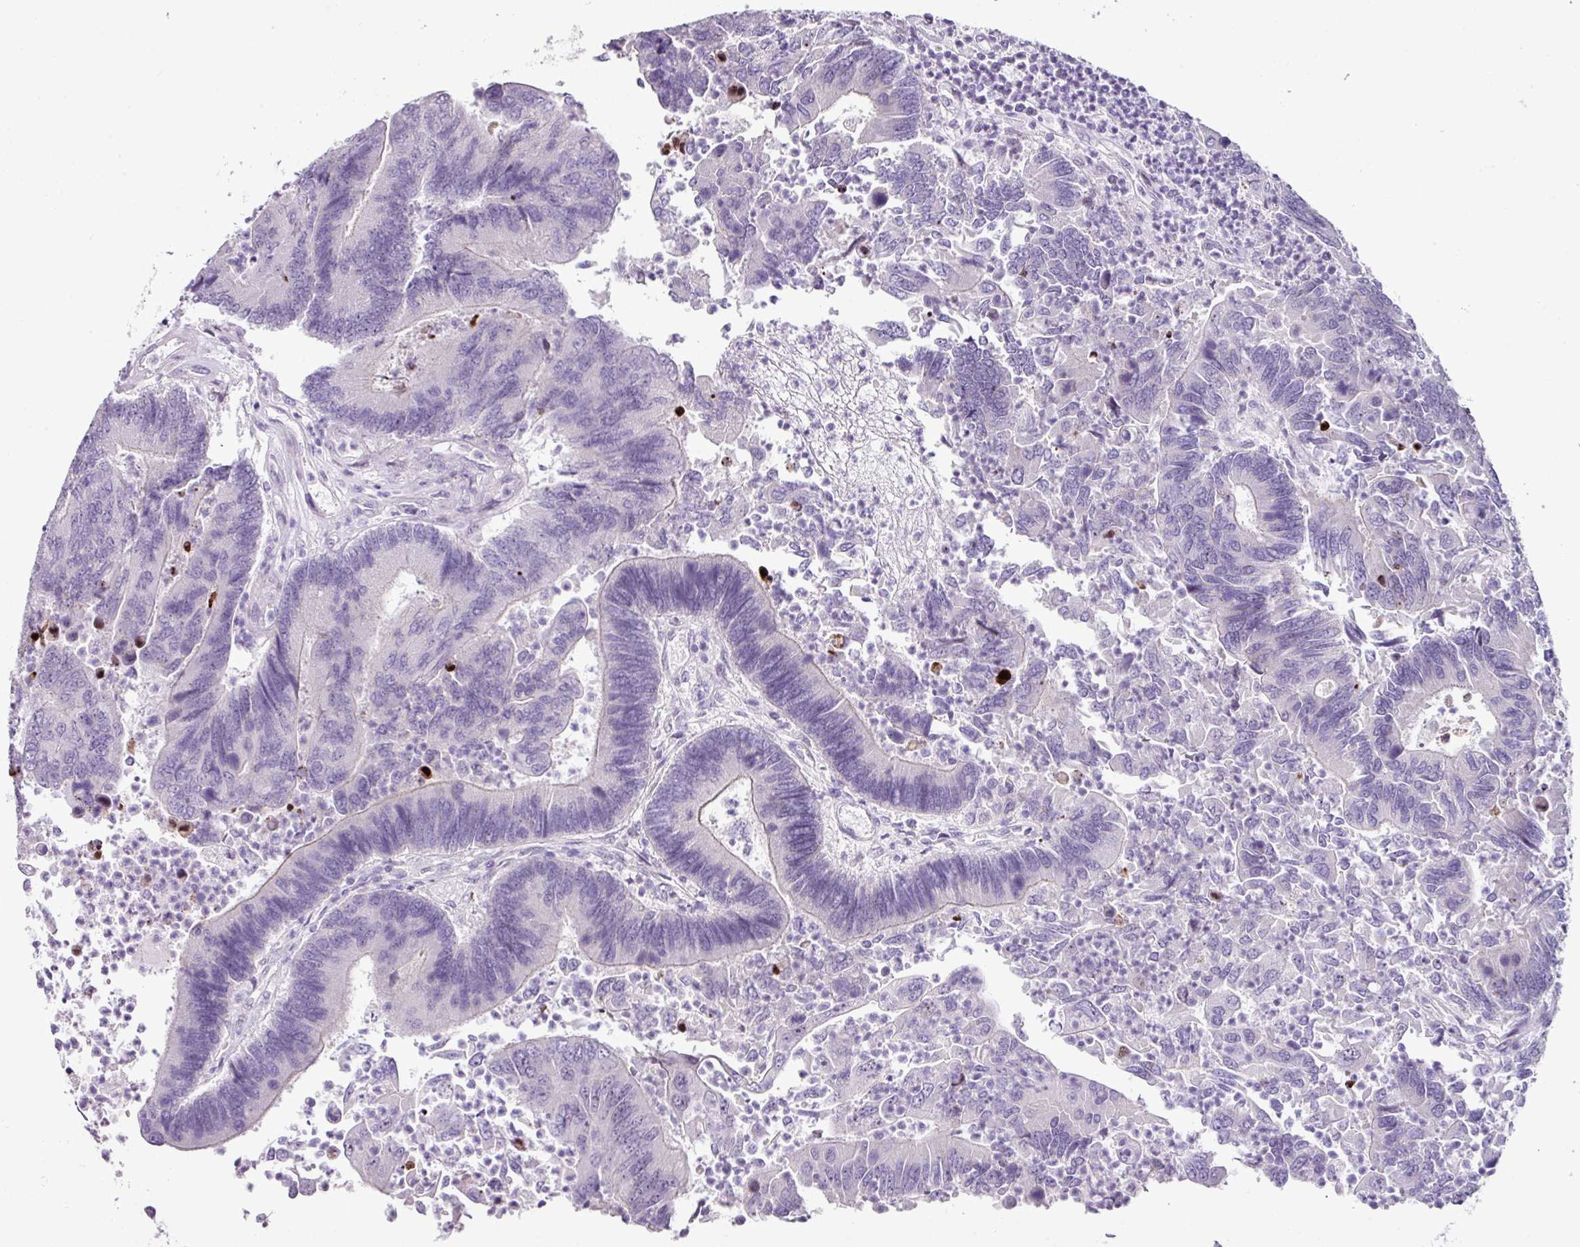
{"staining": {"intensity": "negative", "quantity": "none", "location": "none"}, "tissue": "colorectal cancer", "cell_type": "Tumor cells", "image_type": "cancer", "snomed": [{"axis": "morphology", "description": "Adenocarcinoma, NOS"}, {"axis": "topography", "description": "Colon"}], "caption": "An immunohistochemistry (IHC) photomicrograph of colorectal cancer (adenocarcinoma) is shown. There is no staining in tumor cells of colorectal cancer (adenocarcinoma).", "gene": "TRA2A", "patient": {"sex": "female", "age": 67}}